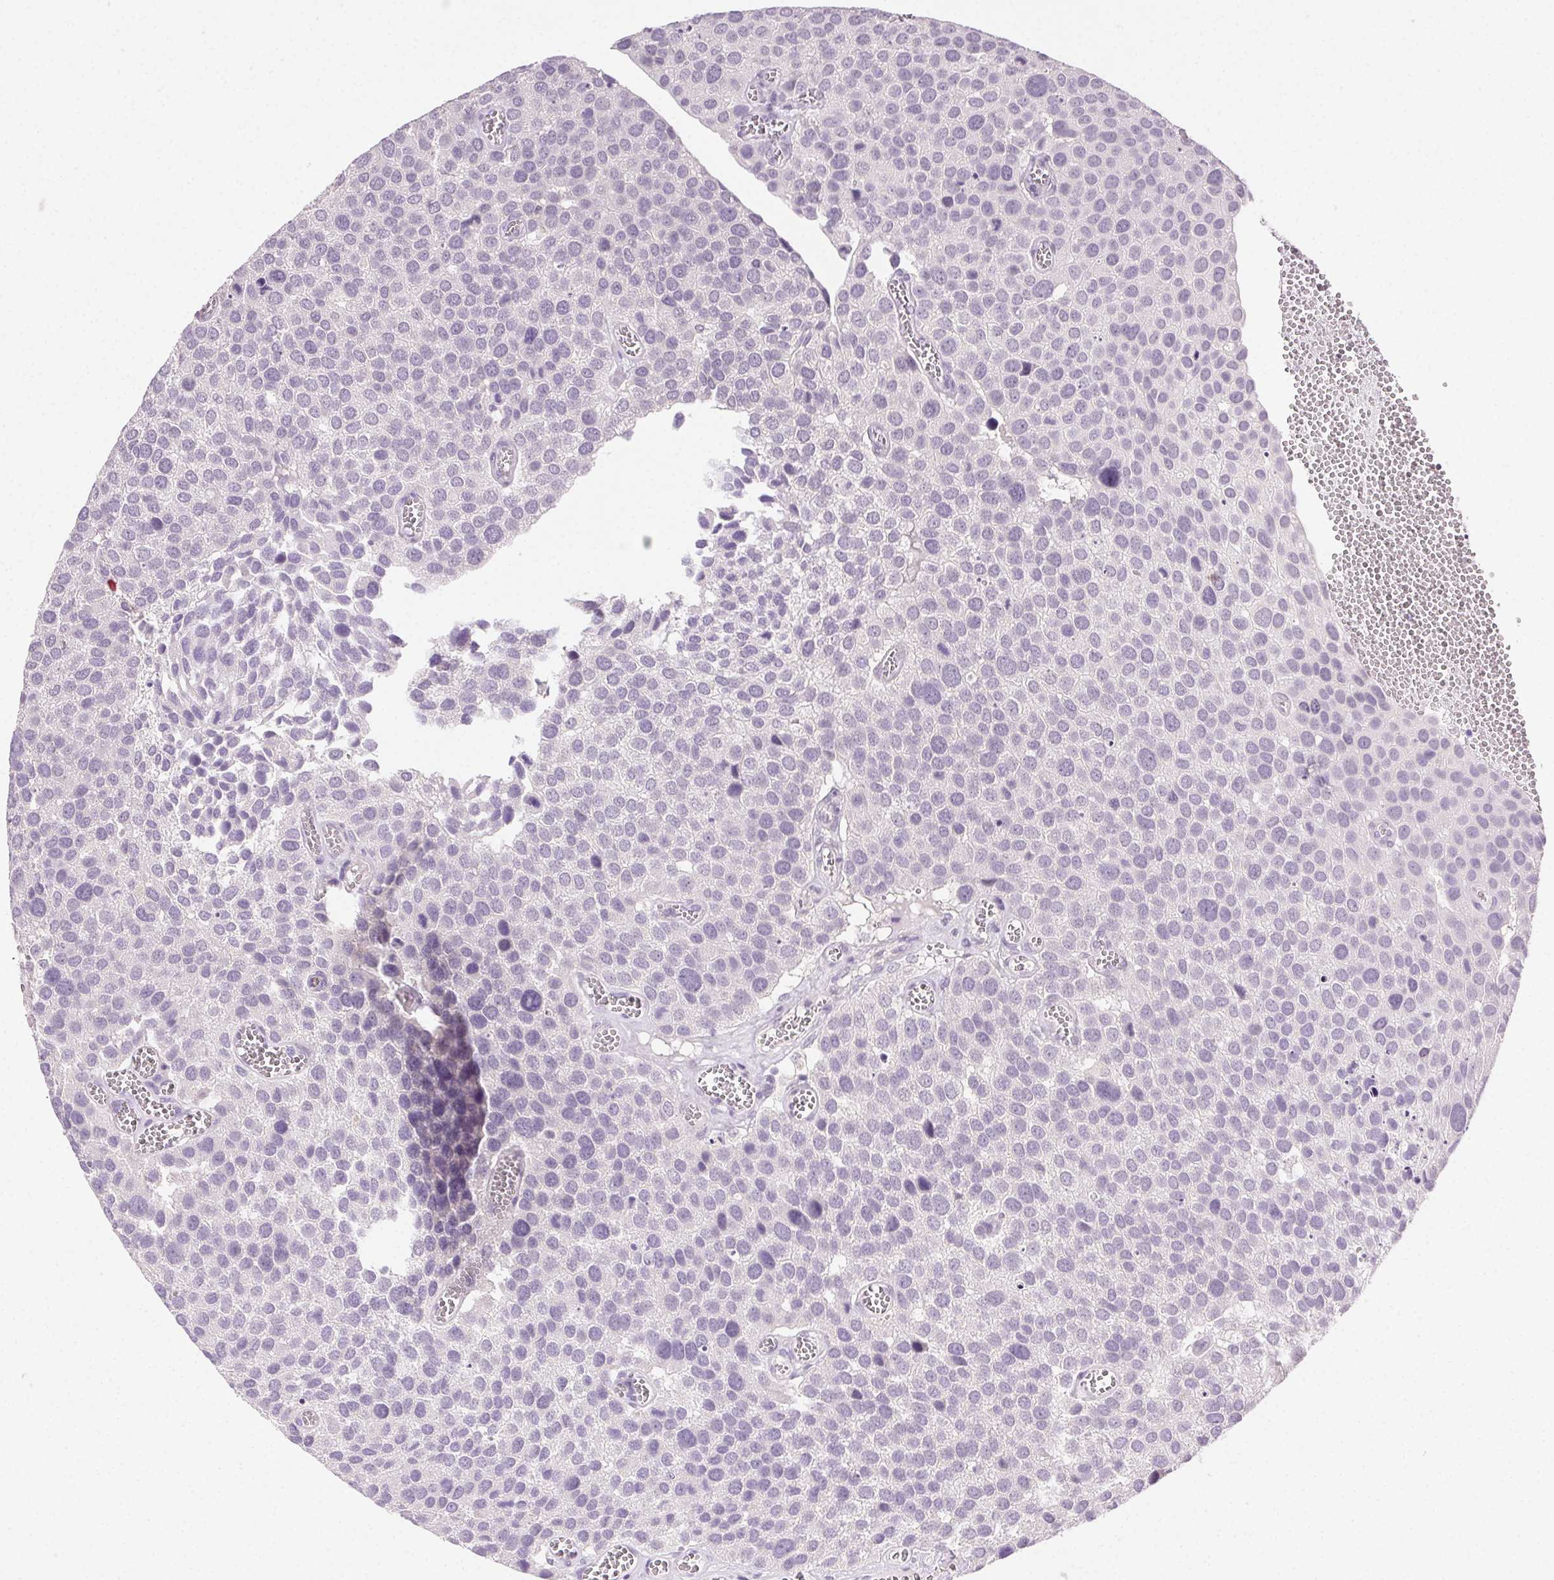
{"staining": {"intensity": "negative", "quantity": "none", "location": "none"}, "tissue": "urothelial cancer", "cell_type": "Tumor cells", "image_type": "cancer", "snomed": [{"axis": "morphology", "description": "Urothelial carcinoma, Low grade"}, {"axis": "topography", "description": "Urinary bladder"}], "caption": "Tumor cells show no significant positivity in low-grade urothelial carcinoma.", "gene": "CLDN10", "patient": {"sex": "female", "age": 69}}